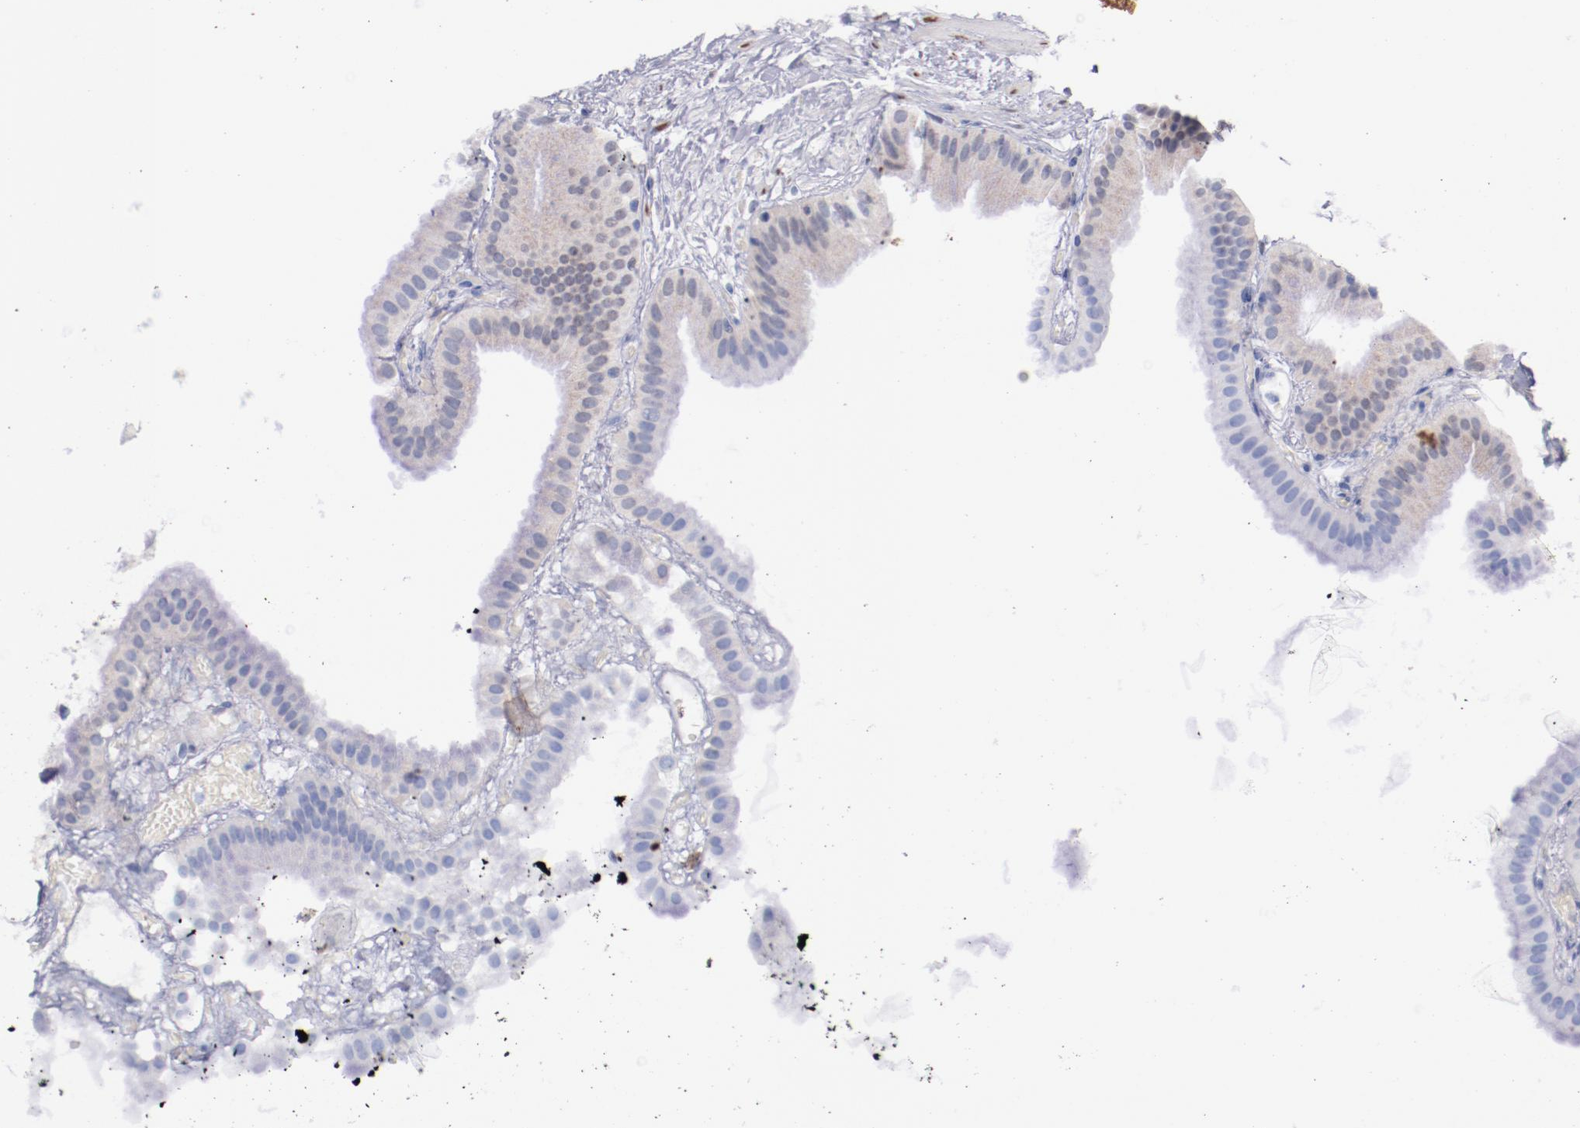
{"staining": {"intensity": "negative", "quantity": "none", "location": "none"}, "tissue": "gallbladder", "cell_type": "Glandular cells", "image_type": "normal", "snomed": [{"axis": "morphology", "description": "Normal tissue, NOS"}, {"axis": "topography", "description": "Gallbladder"}], "caption": "Immunohistochemistry photomicrograph of normal gallbladder: gallbladder stained with DAB shows no significant protein positivity in glandular cells. (DAB immunohistochemistry (IHC), high magnification).", "gene": "SRF", "patient": {"sex": "female", "age": 63}}